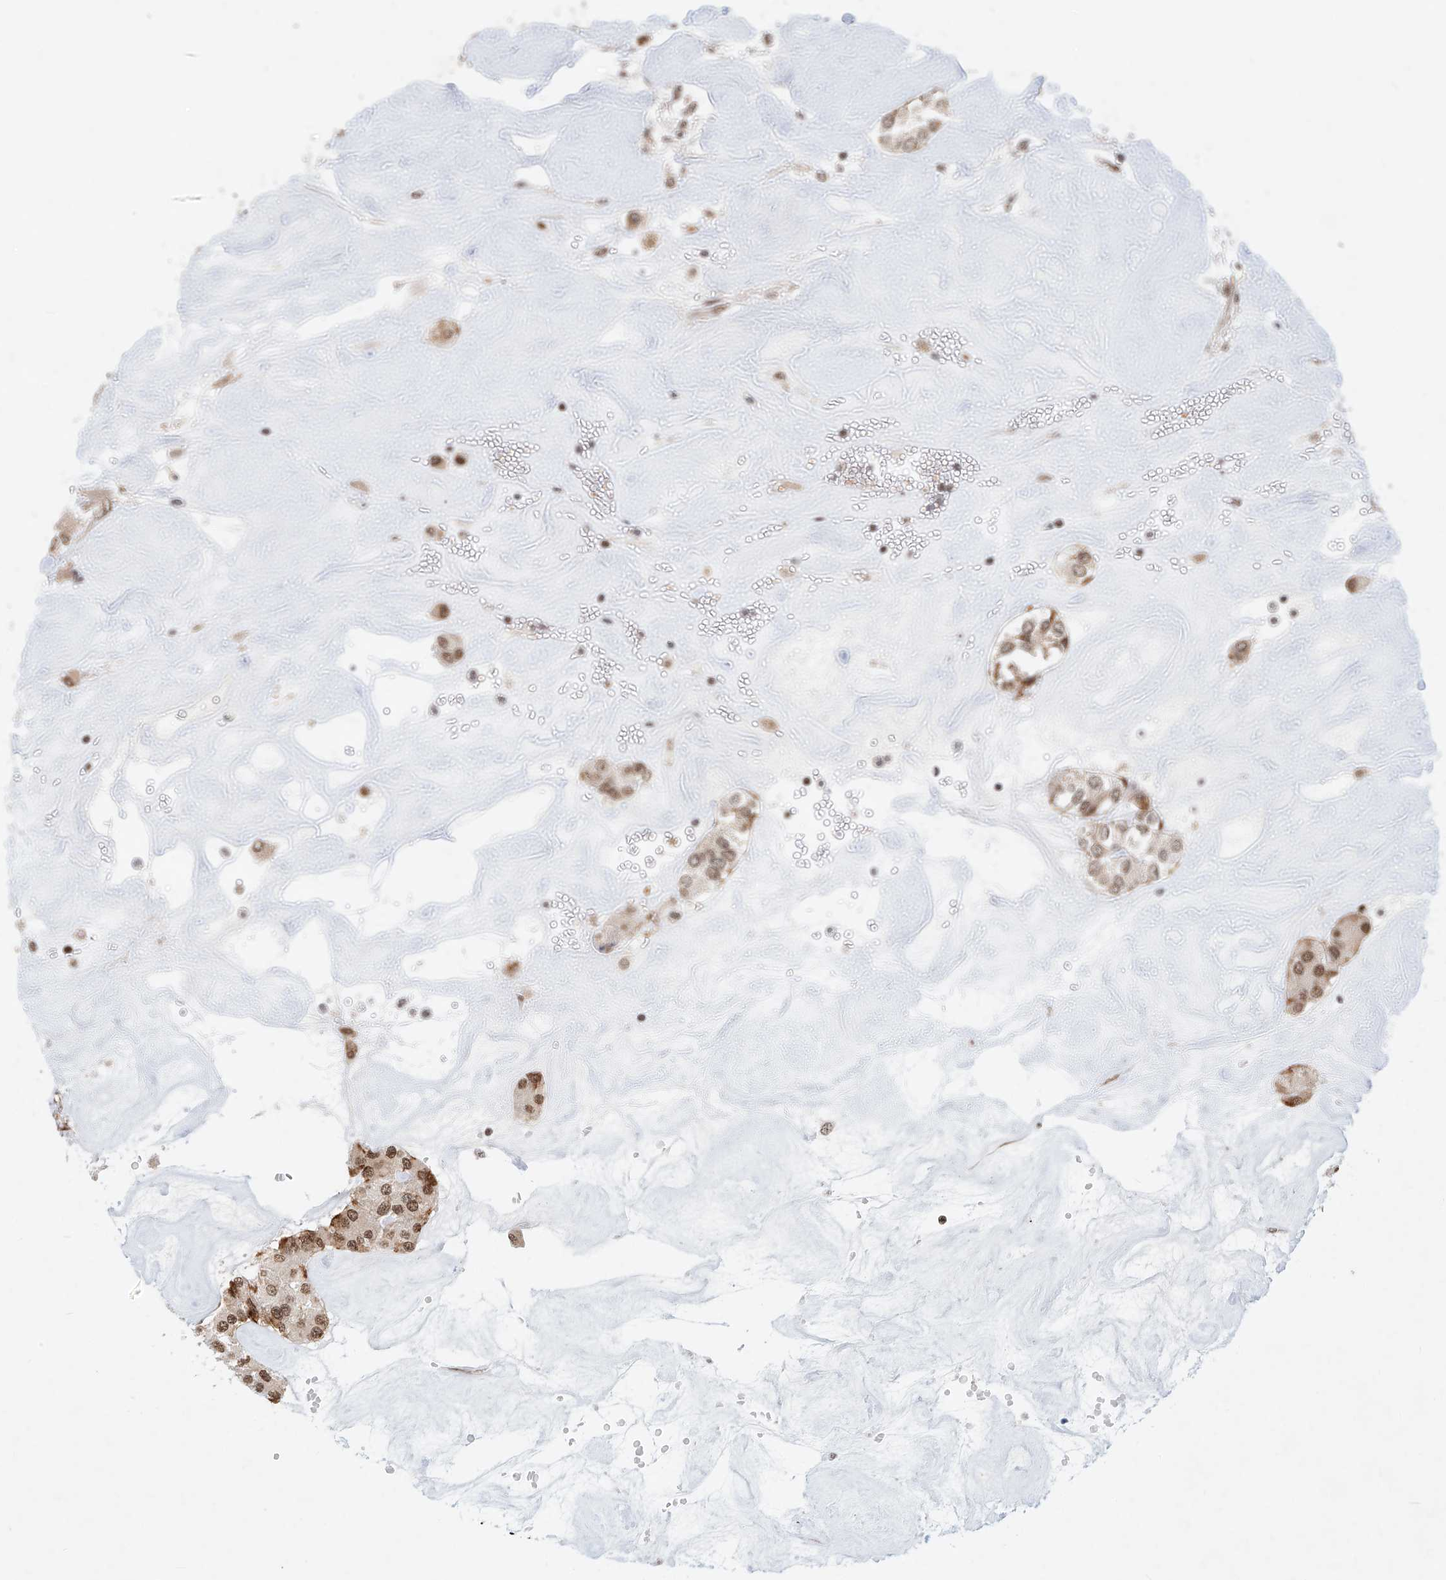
{"staining": {"intensity": "moderate", "quantity": ">75%", "location": "nuclear"}, "tissue": "carcinoid", "cell_type": "Tumor cells", "image_type": "cancer", "snomed": [{"axis": "morphology", "description": "Carcinoid, malignant, NOS"}, {"axis": "topography", "description": "Pancreas"}], "caption": "Immunohistochemical staining of malignant carcinoid reveals medium levels of moderate nuclear protein staining in about >75% of tumor cells. (Stains: DAB in brown, nuclei in blue, Microscopy: brightfield microscopy at high magnification).", "gene": "ZNF470", "patient": {"sex": "male", "age": 41}}